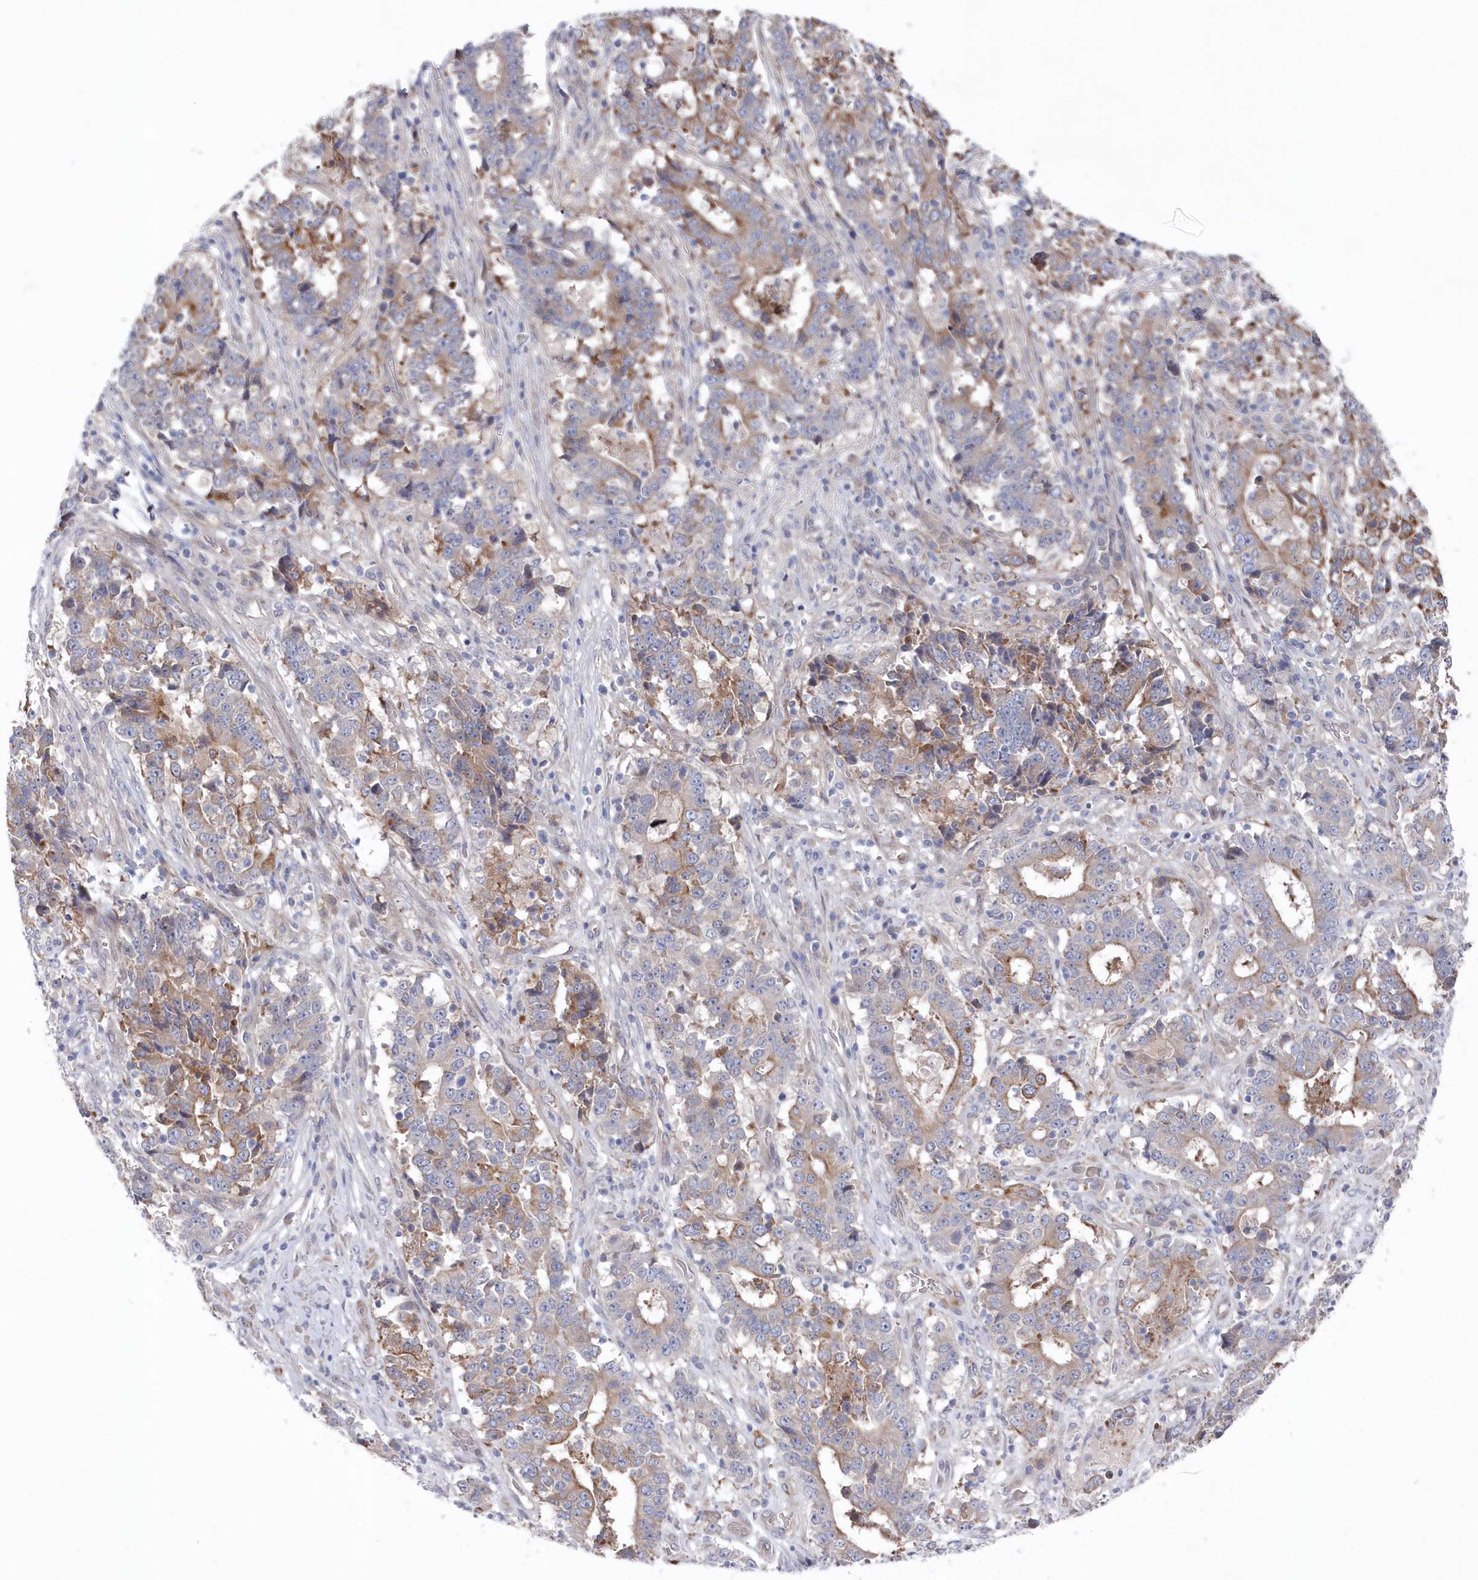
{"staining": {"intensity": "moderate", "quantity": "<25%", "location": "cytoplasmic/membranous"}, "tissue": "stomach cancer", "cell_type": "Tumor cells", "image_type": "cancer", "snomed": [{"axis": "morphology", "description": "Adenocarcinoma, NOS"}, {"axis": "topography", "description": "Stomach"}], "caption": "IHC image of neoplastic tissue: human stomach cancer stained using immunohistochemistry exhibits low levels of moderate protein expression localized specifically in the cytoplasmic/membranous of tumor cells, appearing as a cytoplasmic/membranous brown color.", "gene": "KIAA1586", "patient": {"sex": "male", "age": 59}}